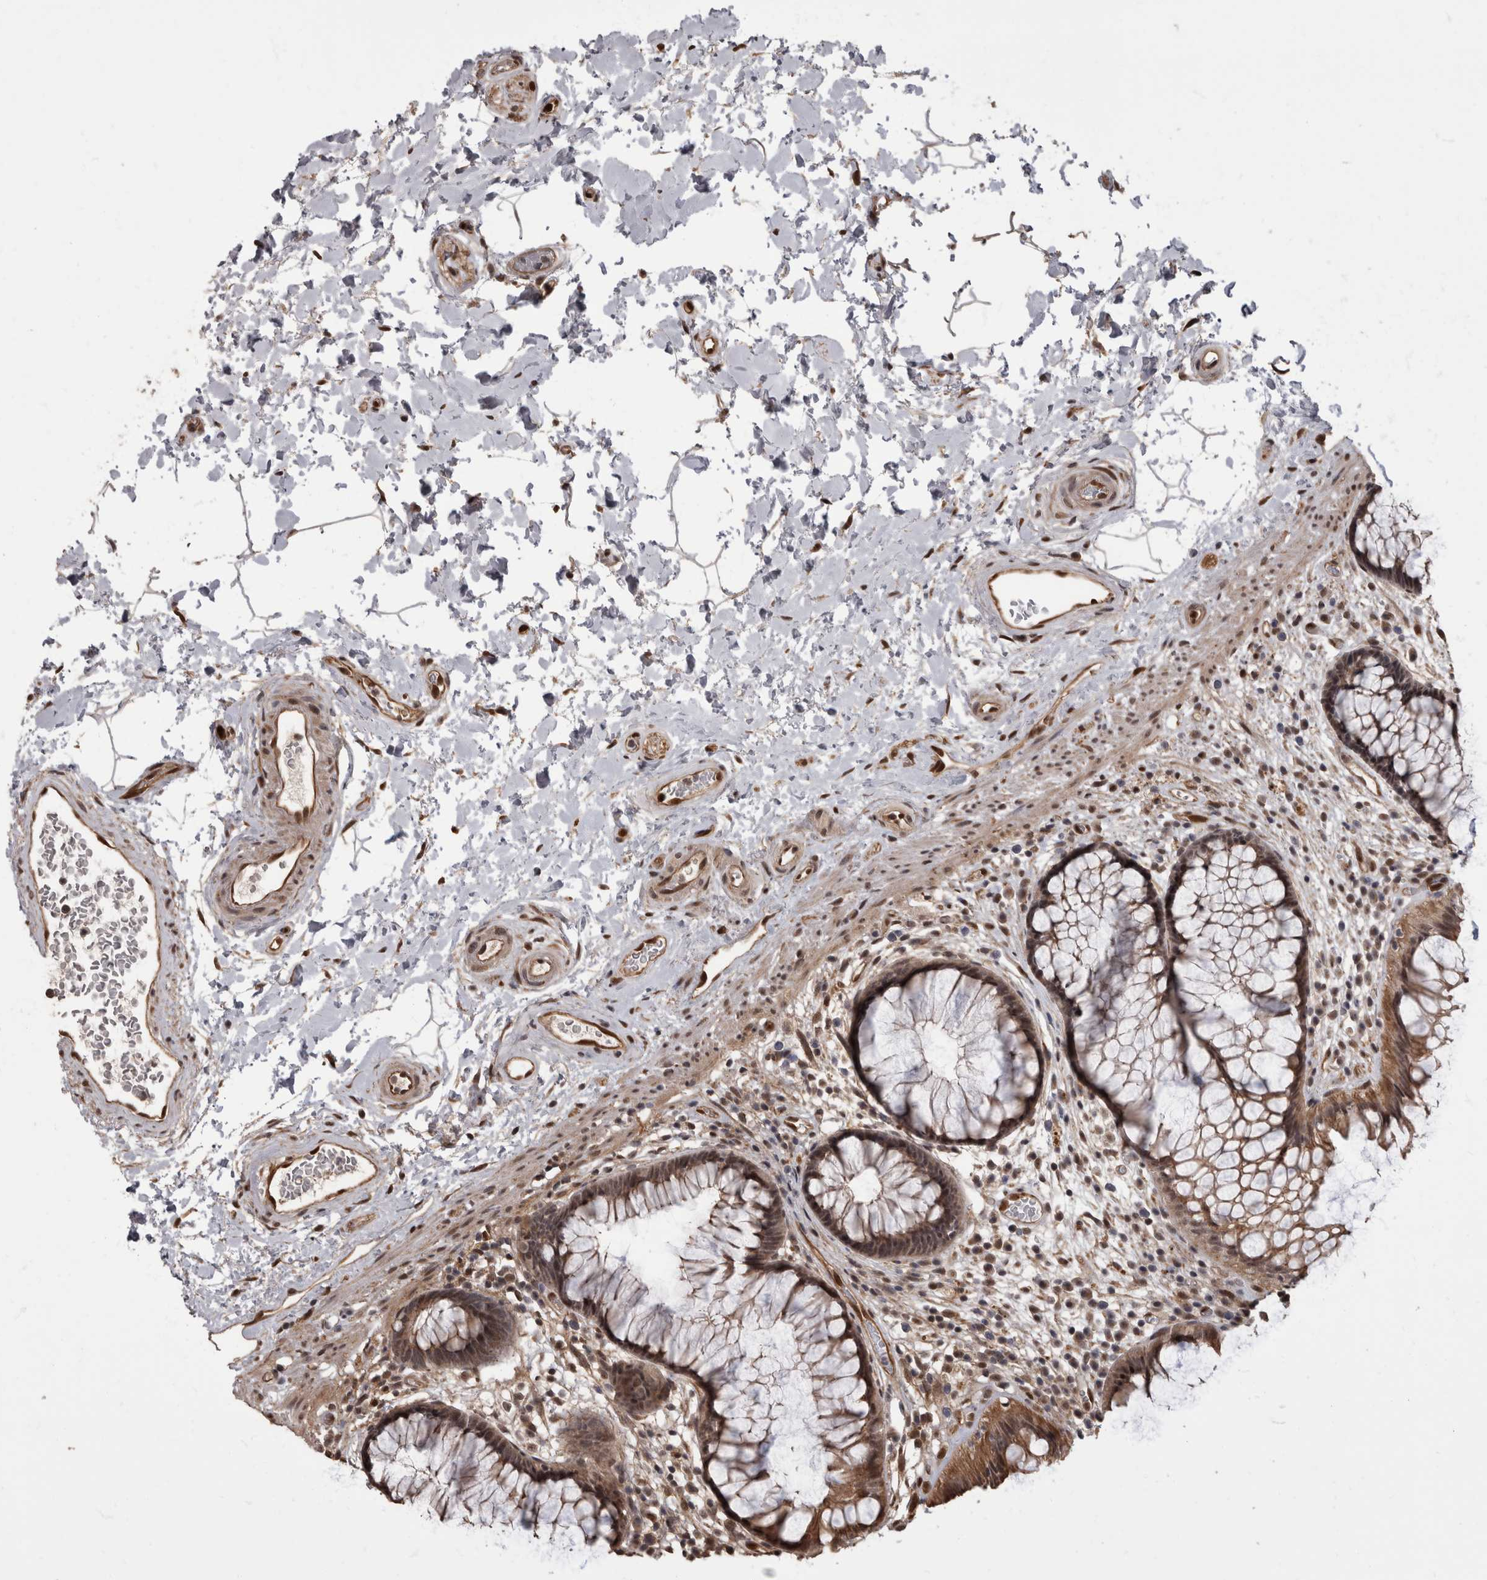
{"staining": {"intensity": "moderate", "quantity": ">75%", "location": "cytoplasmic/membranous,nuclear"}, "tissue": "rectum", "cell_type": "Glandular cells", "image_type": "normal", "snomed": [{"axis": "morphology", "description": "Normal tissue, NOS"}, {"axis": "topography", "description": "Rectum"}], "caption": "Protein expression analysis of unremarkable human rectum reveals moderate cytoplasmic/membranous,nuclear staining in about >75% of glandular cells. Using DAB (brown) and hematoxylin (blue) stains, captured at high magnification using brightfield microscopy.", "gene": "AKT3", "patient": {"sex": "male", "age": 51}}